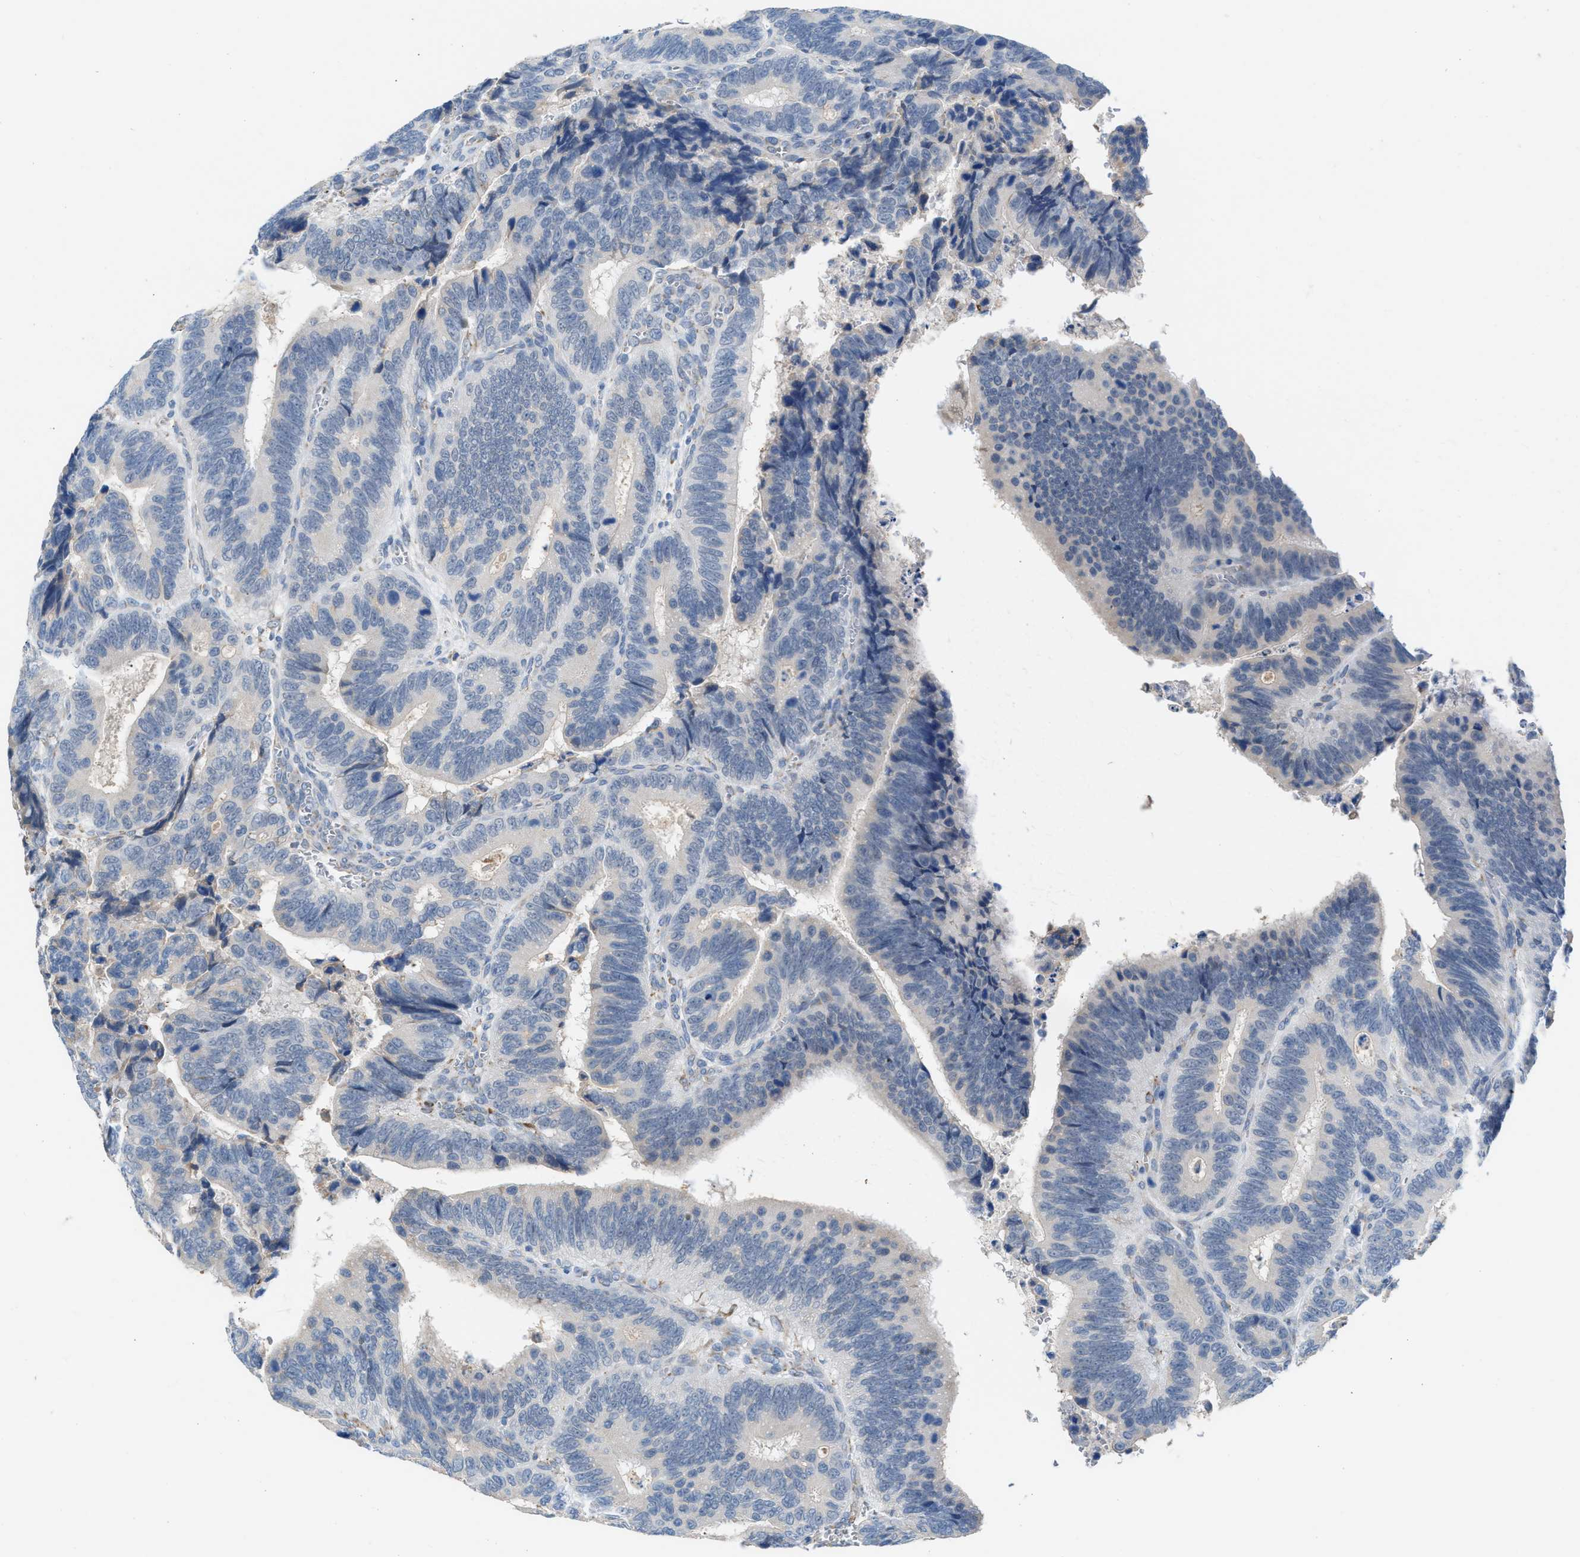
{"staining": {"intensity": "negative", "quantity": "none", "location": "none"}, "tissue": "colorectal cancer", "cell_type": "Tumor cells", "image_type": "cancer", "snomed": [{"axis": "morphology", "description": "Inflammation, NOS"}, {"axis": "morphology", "description": "Adenocarcinoma, NOS"}, {"axis": "topography", "description": "Colon"}], "caption": "Colorectal cancer was stained to show a protein in brown. There is no significant expression in tumor cells.", "gene": "CA3", "patient": {"sex": "male", "age": 72}}